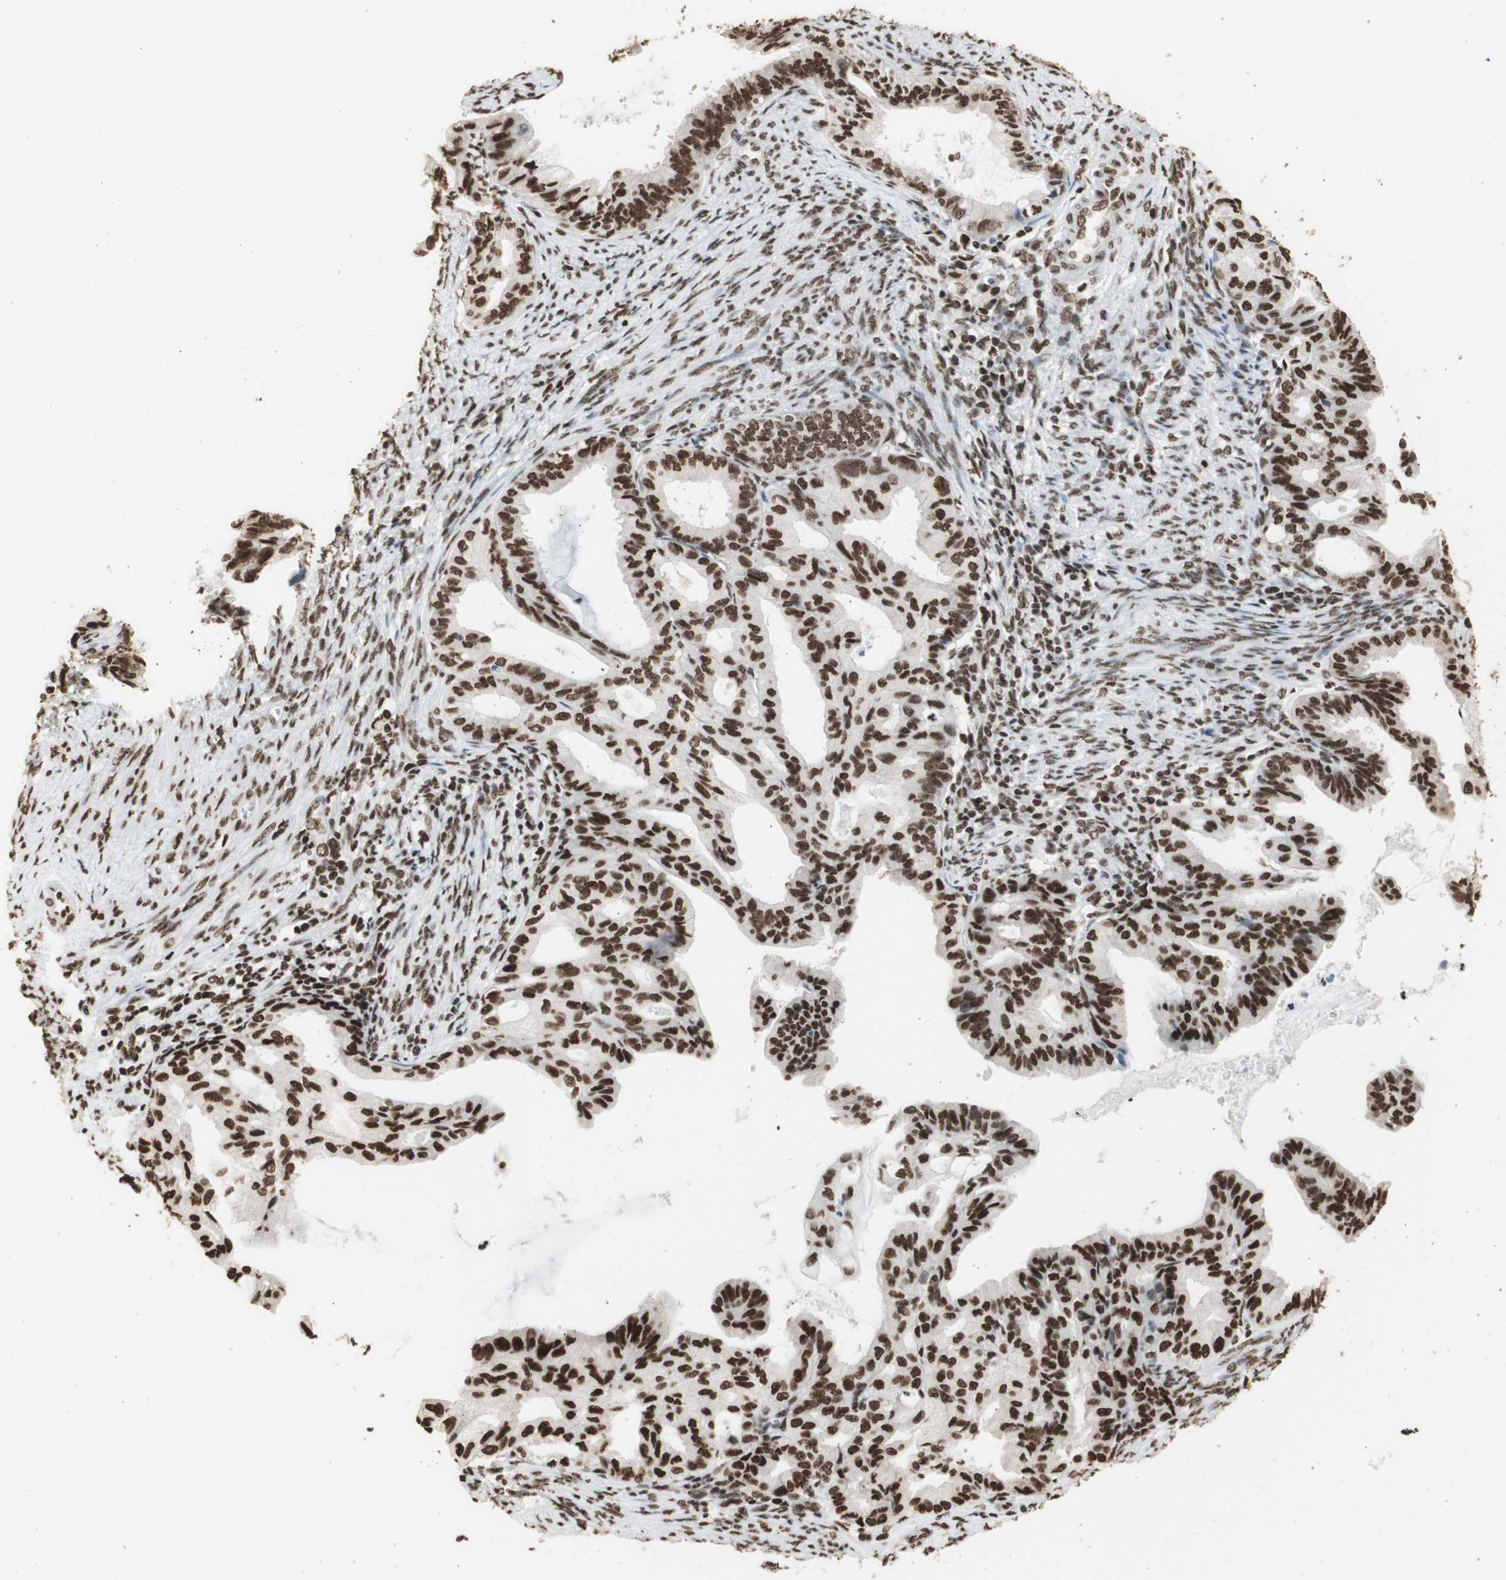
{"staining": {"intensity": "strong", "quantity": ">75%", "location": "nuclear"}, "tissue": "endometrial cancer", "cell_type": "Tumor cells", "image_type": "cancer", "snomed": [{"axis": "morphology", "description": "Adenocarcinoma, NOS"}, {"axis": "topography", "description": "Endometrium"}], "caption": "IHC of human endometrial cancer (adenocarcinoma) shows high levels of strong nuclear staining in approximately >75% of tumor cells.", "gene": "HNRNPA2B1", "patient": {"sex": "female", "age": 86}}